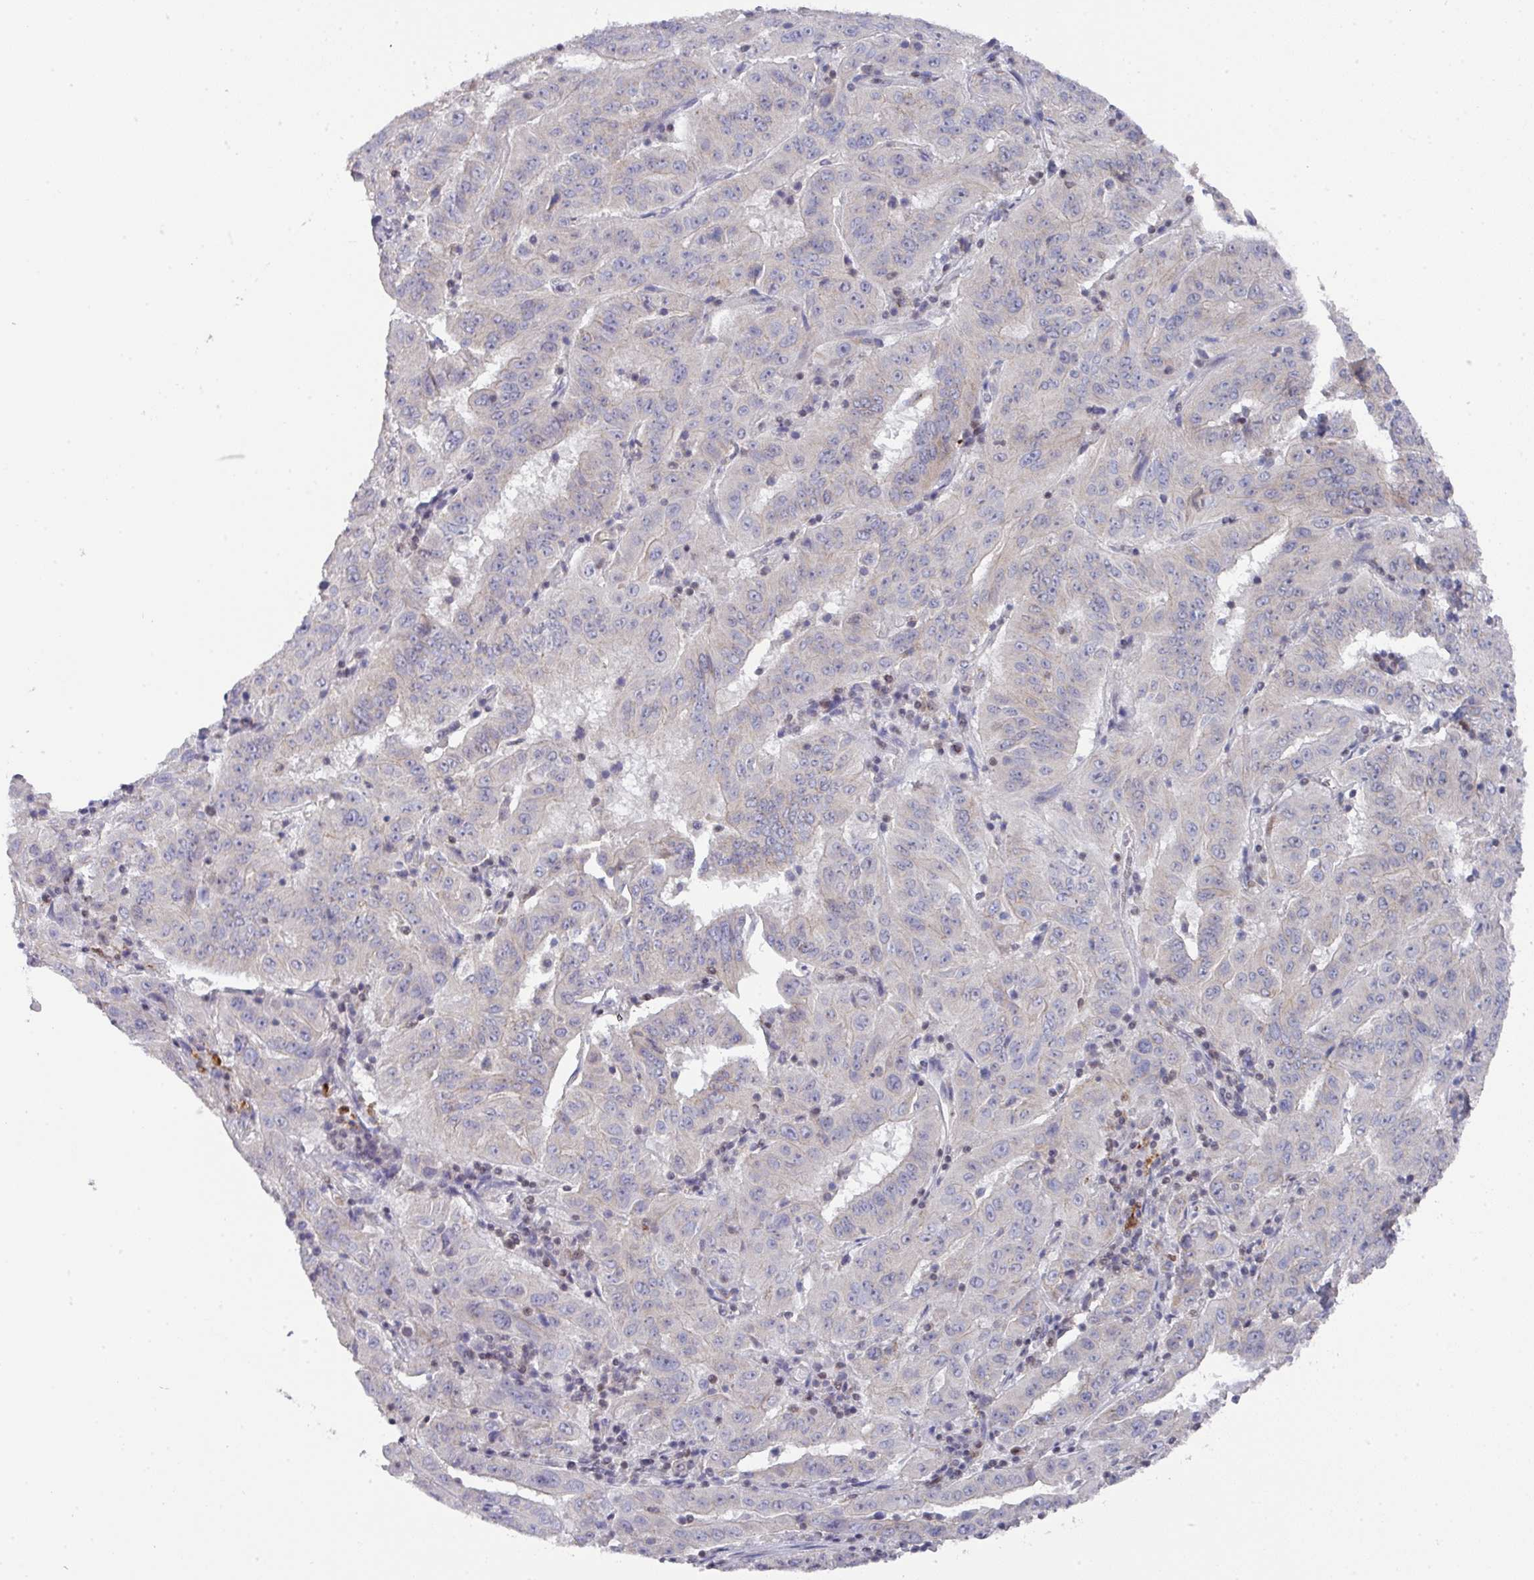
{"staining": {"intensity": "negative", "quantity": "none", "location": "none"}, "tissue": "pancreatic cancer", "cell_type": "Tumor cells", "image_type": "cancer", "snomed": [{"axis": "morphology", "description": "Adenocarcinoma, NOS"}, {"axis": "topography", "description": "Pancreas"}], "caption": "An image of pancreatic cancer stained for a protein demonstrates no brown staining in tumor cells.", "gene": "DCAF12L2", "patient": {"sex": "male", "age": 63}}